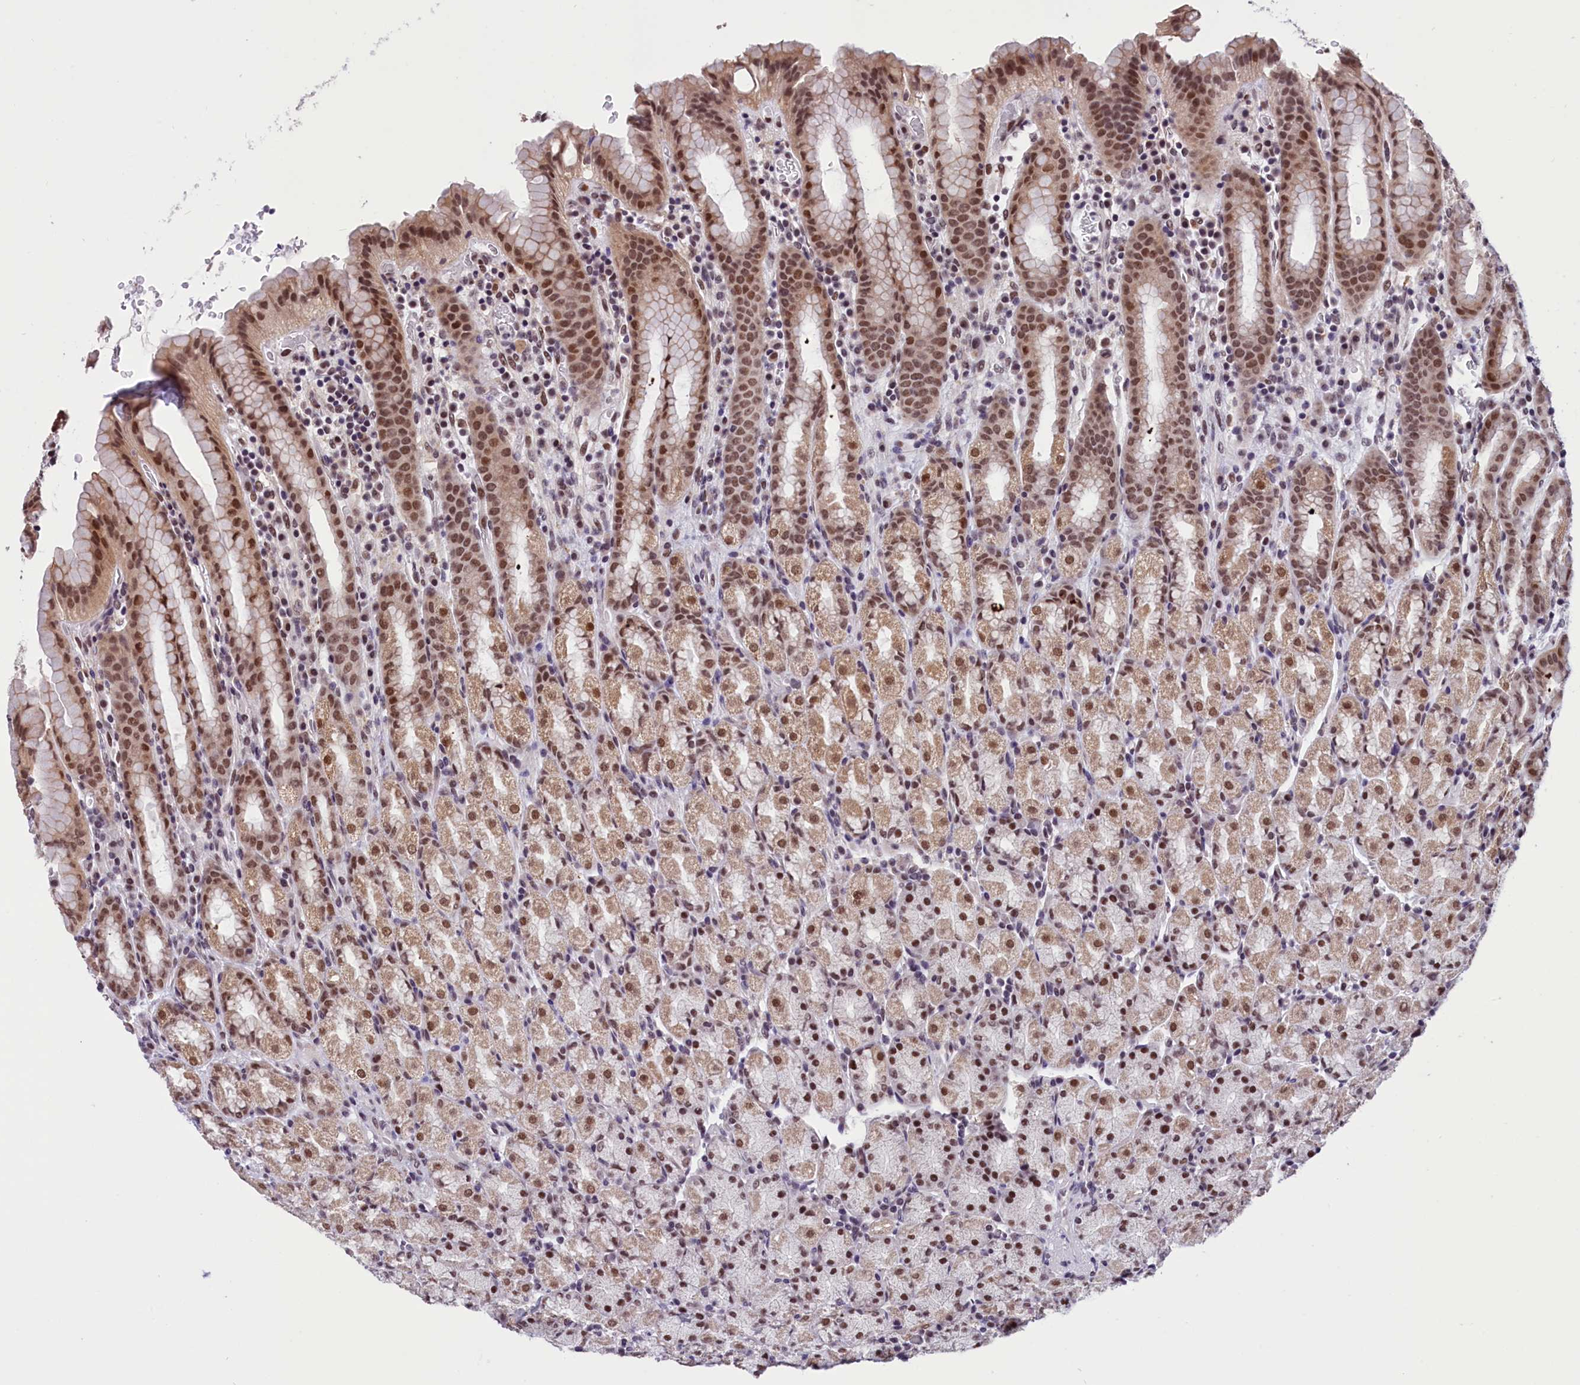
{"staining": {"intensity": "strong", "quantity": ">75%", "location": "nuclear"}, "tissue": "stomach", "cell_type": "Glandular cells", "image_type": "normal", "snomed": [{"axis": "morphology", "description": "Normal tissue, NOS"}, {"axis": "topography", "description": "Stomach, upper"}, {"axis": "topography", "description": "Stomach, lower"}, {"axis": "topography", "description": "Small intestine"}], "caption": "An IHC histopathology image of benign tissue is shown. Protein staining in brown labels strong nuclear positivity in stomach within glandular cells.", "gene": "CDYL2", "patient": {"sex": "male", "age": 68}}